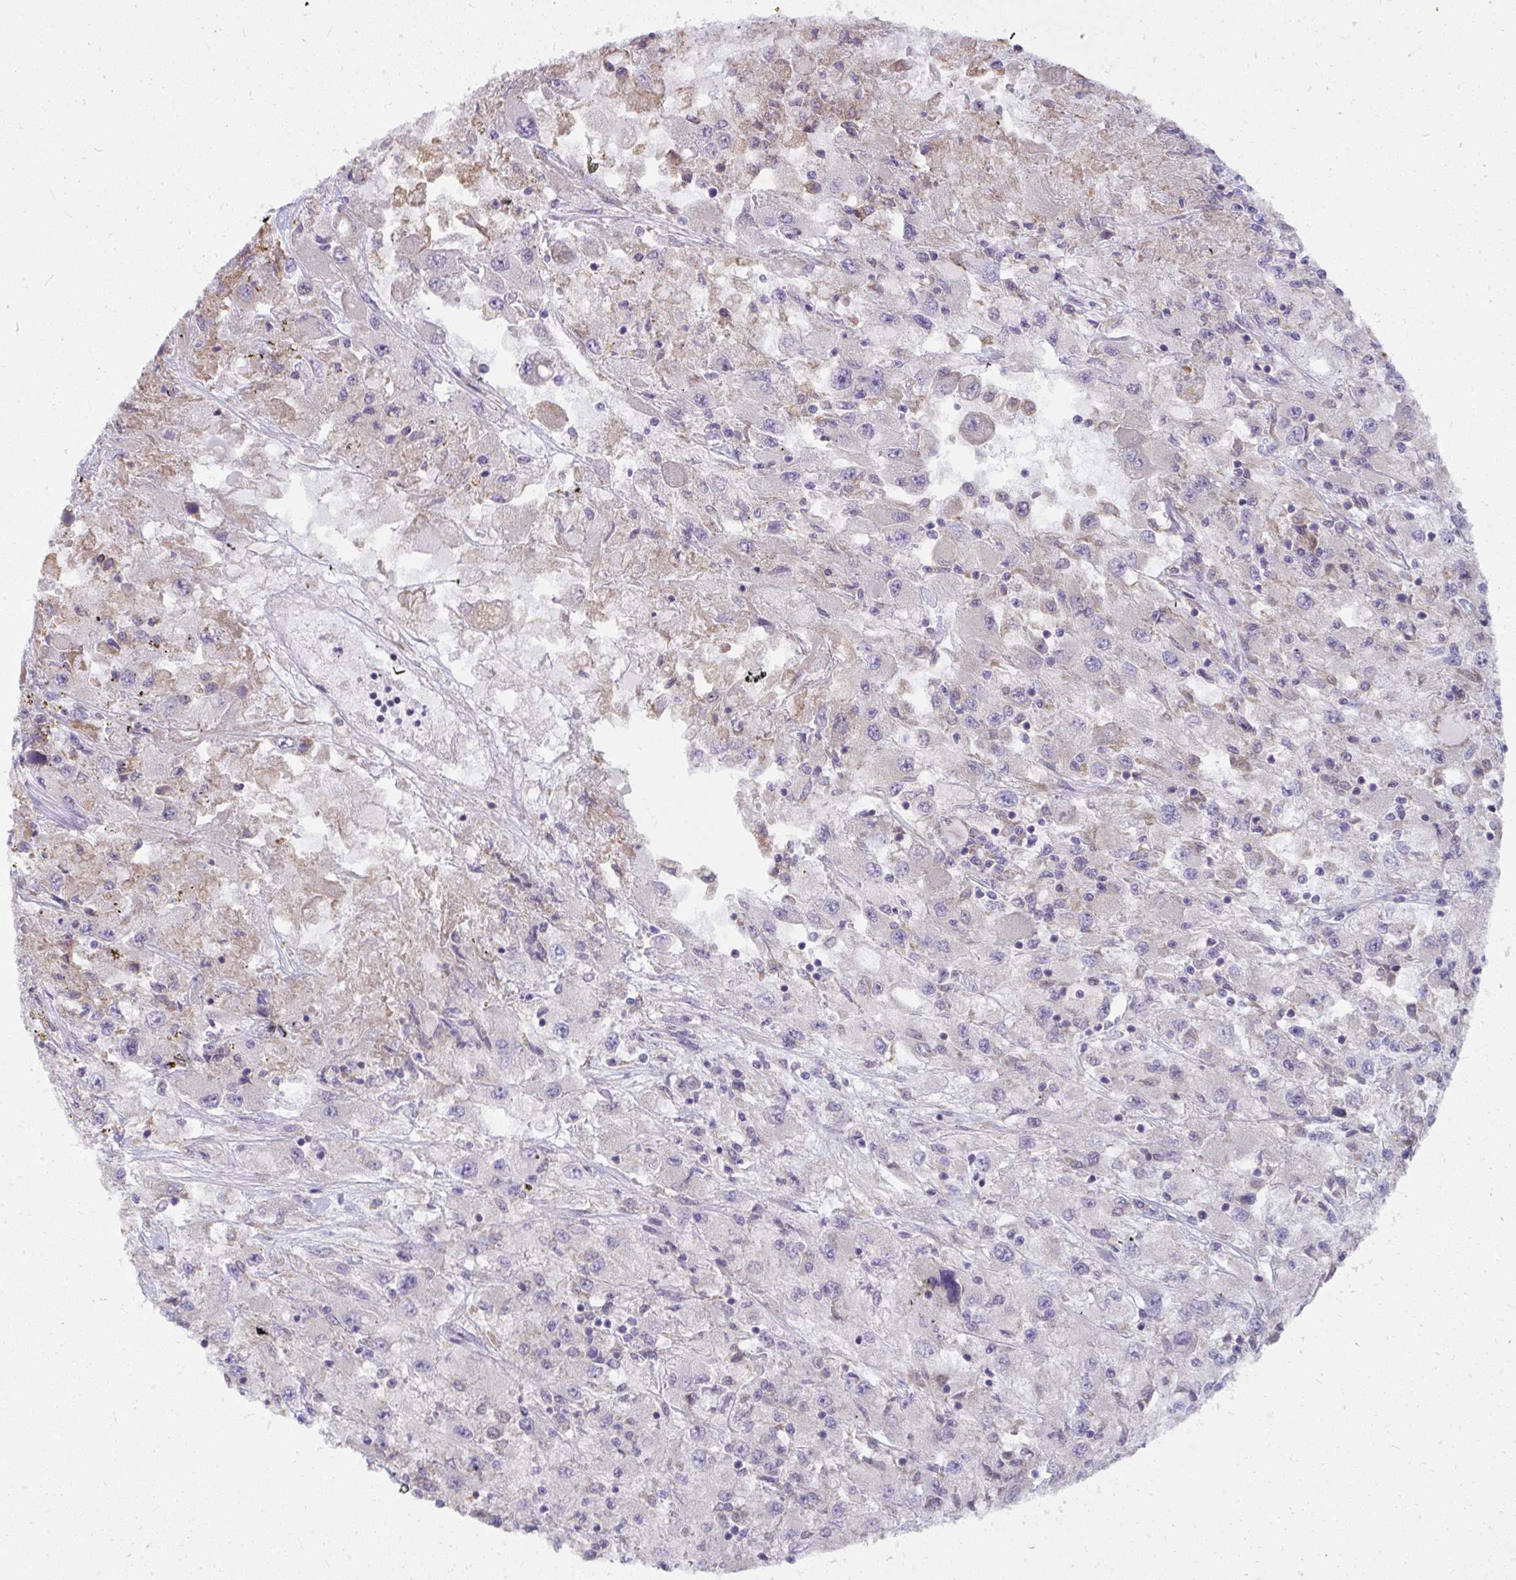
{"staining": {"intensity": "weak", "quantity": "<25%", "location": "cytoplasmic/membranous"}, "tissue": "renal cancer", "cell_type": "Tumor cells", "image_type": "cancer", "snomed": [{"axis": "morphology", "description": "Adenocarcinoma, NOS"}, {"axis": "topography", "description": "Kidney"}], "caption": "This micrograph is of renal cancer stained with immunohistochemistry to label a protein in brown with the nuclei are counter-stained blue. There is no positivity in tumor cells. (Immunohistochemistry, brightfield microscopy, high magnification).", "gene": "NMNAT1", "patient": {"sex": "female", "age": 67}}